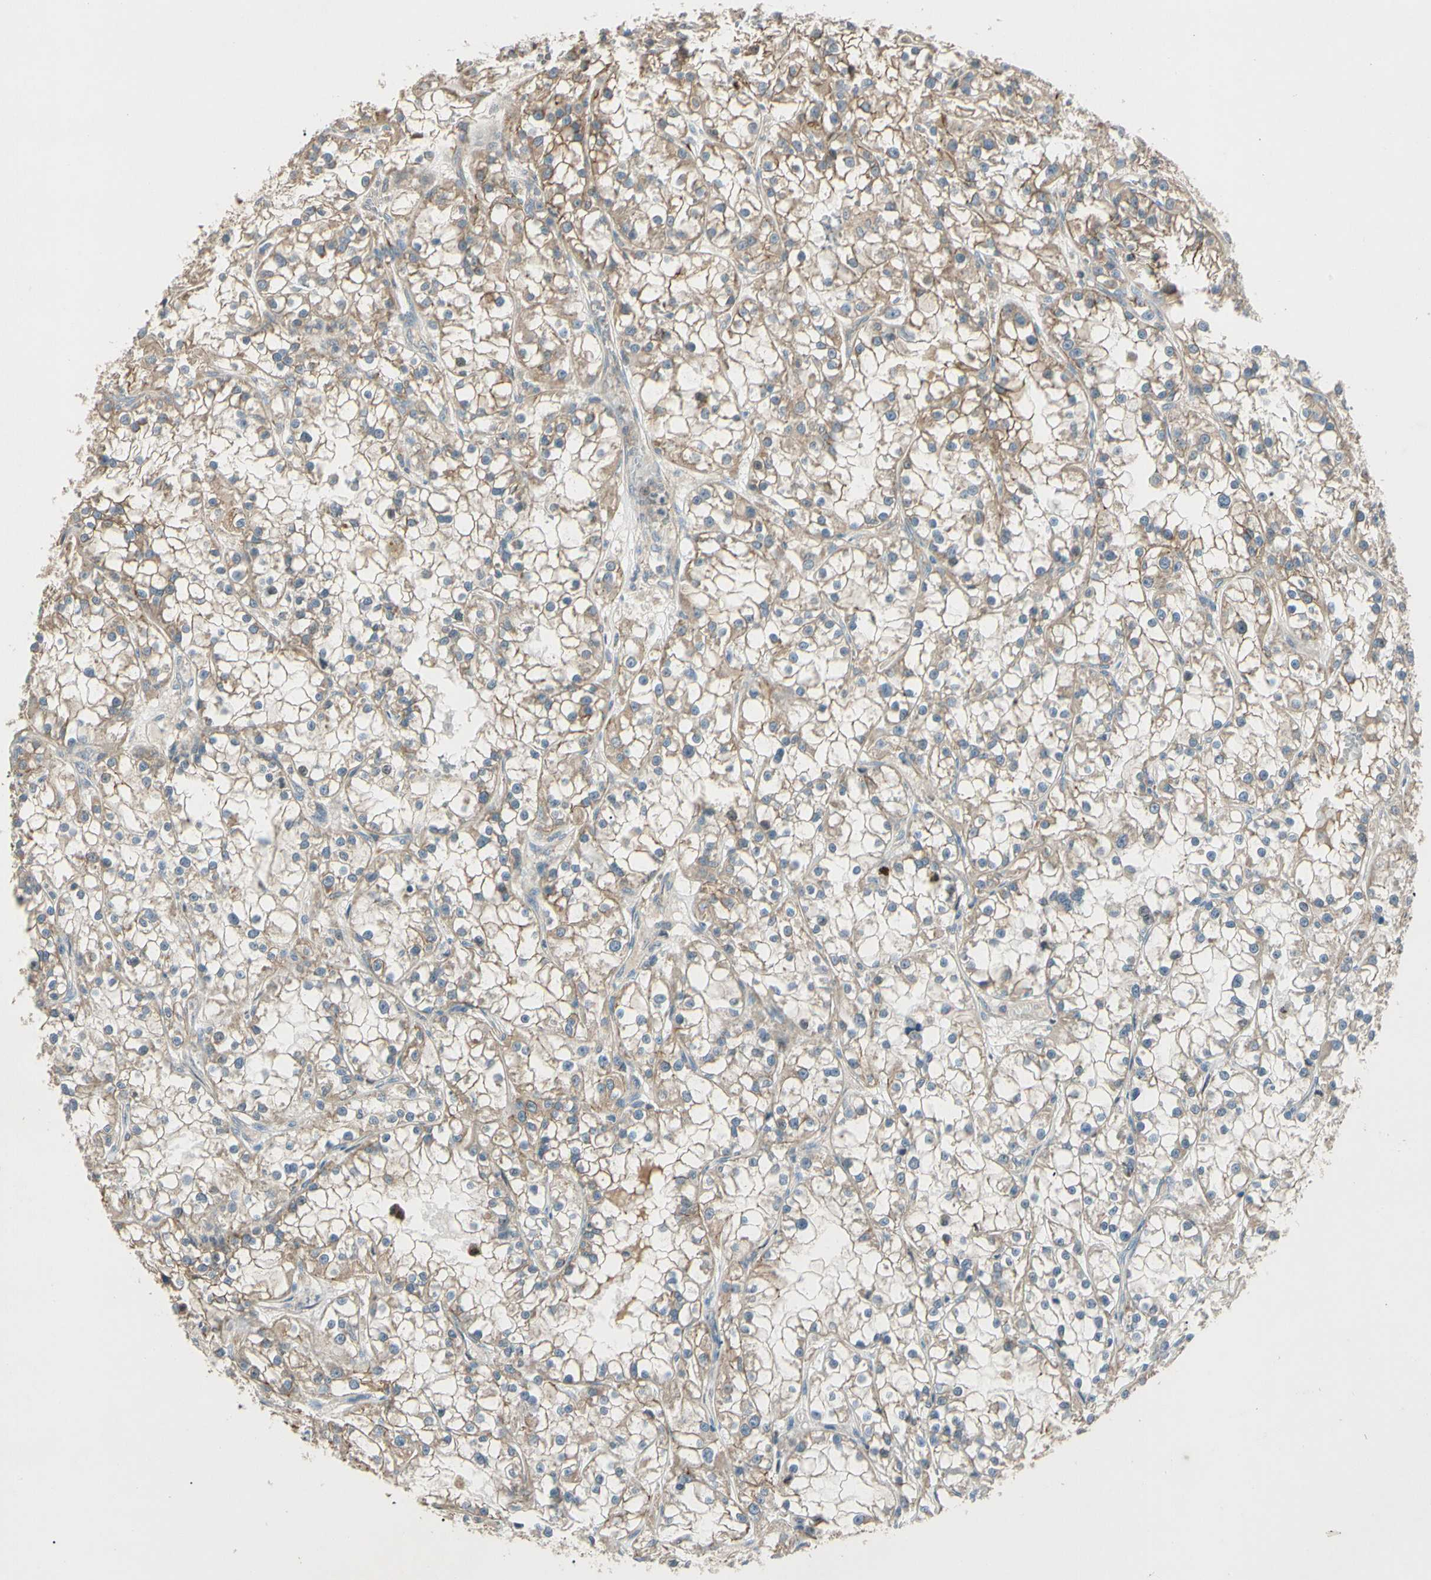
{"staining": {"intensity": "moderate", "quantity": ">75%", "location": "cytoplasmic/membranous"}, "tissue": "renal cancer", "cell_type": "Tumor cells", "image_type": "cancer", "snomed": [{"axis": "morphology", "description": "Adenocarcinoma, NOS"}, {"axis": "topography", "description": "Kidney"}], "caption": "A high-resolution photomicrograph shows IHC staining of adenocarcinoma (renal), which demonstrates moderate cytoplasmic/membranous expression in approximately >75% of tumor cells. Nuclei are stained in blue.", "gene": "CDH6", "patient": {"sex": "female", "age": 52}}